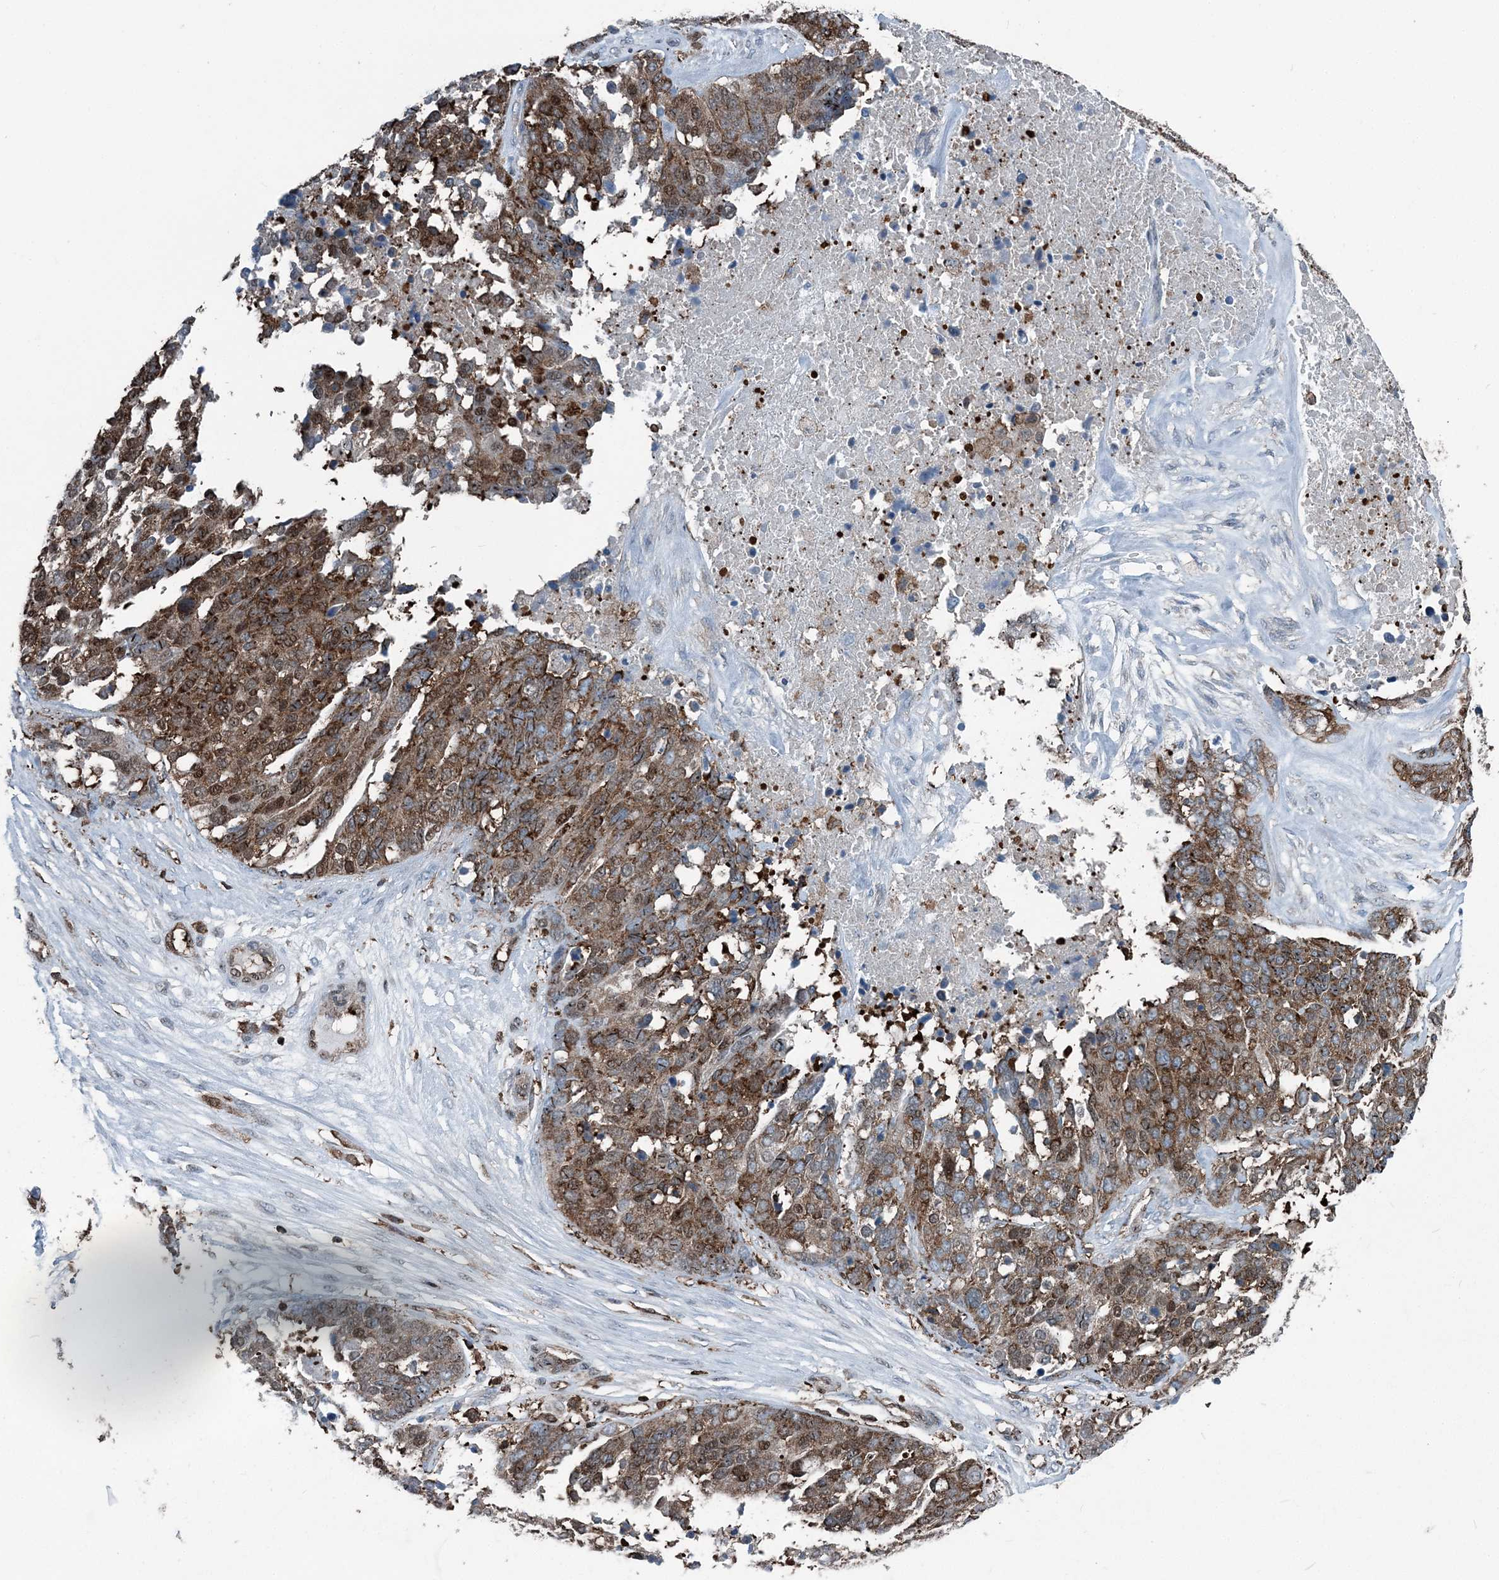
{"staining": {"intensity": "strong", "quantity": ">75%", "location": "cytoplasmic/membranous"}, "tissue": "ovarian cancer", "cell_type": "Tumor cells", "image_type": "cancer", "snomed": [{"axis": "morphology", "description": "Cystadenocarcinoma, serous, NOS"}, {"axis": "topography", "description": "Ovary"}], "caption": "Ovarian cancer was stained to show a protein in brown. There is high levels of strong cytoplasmic/membranous positivity in about >75% of tumor cells.", "gene": "CFL1", "patient": {"sex": "female", "age": 44}}